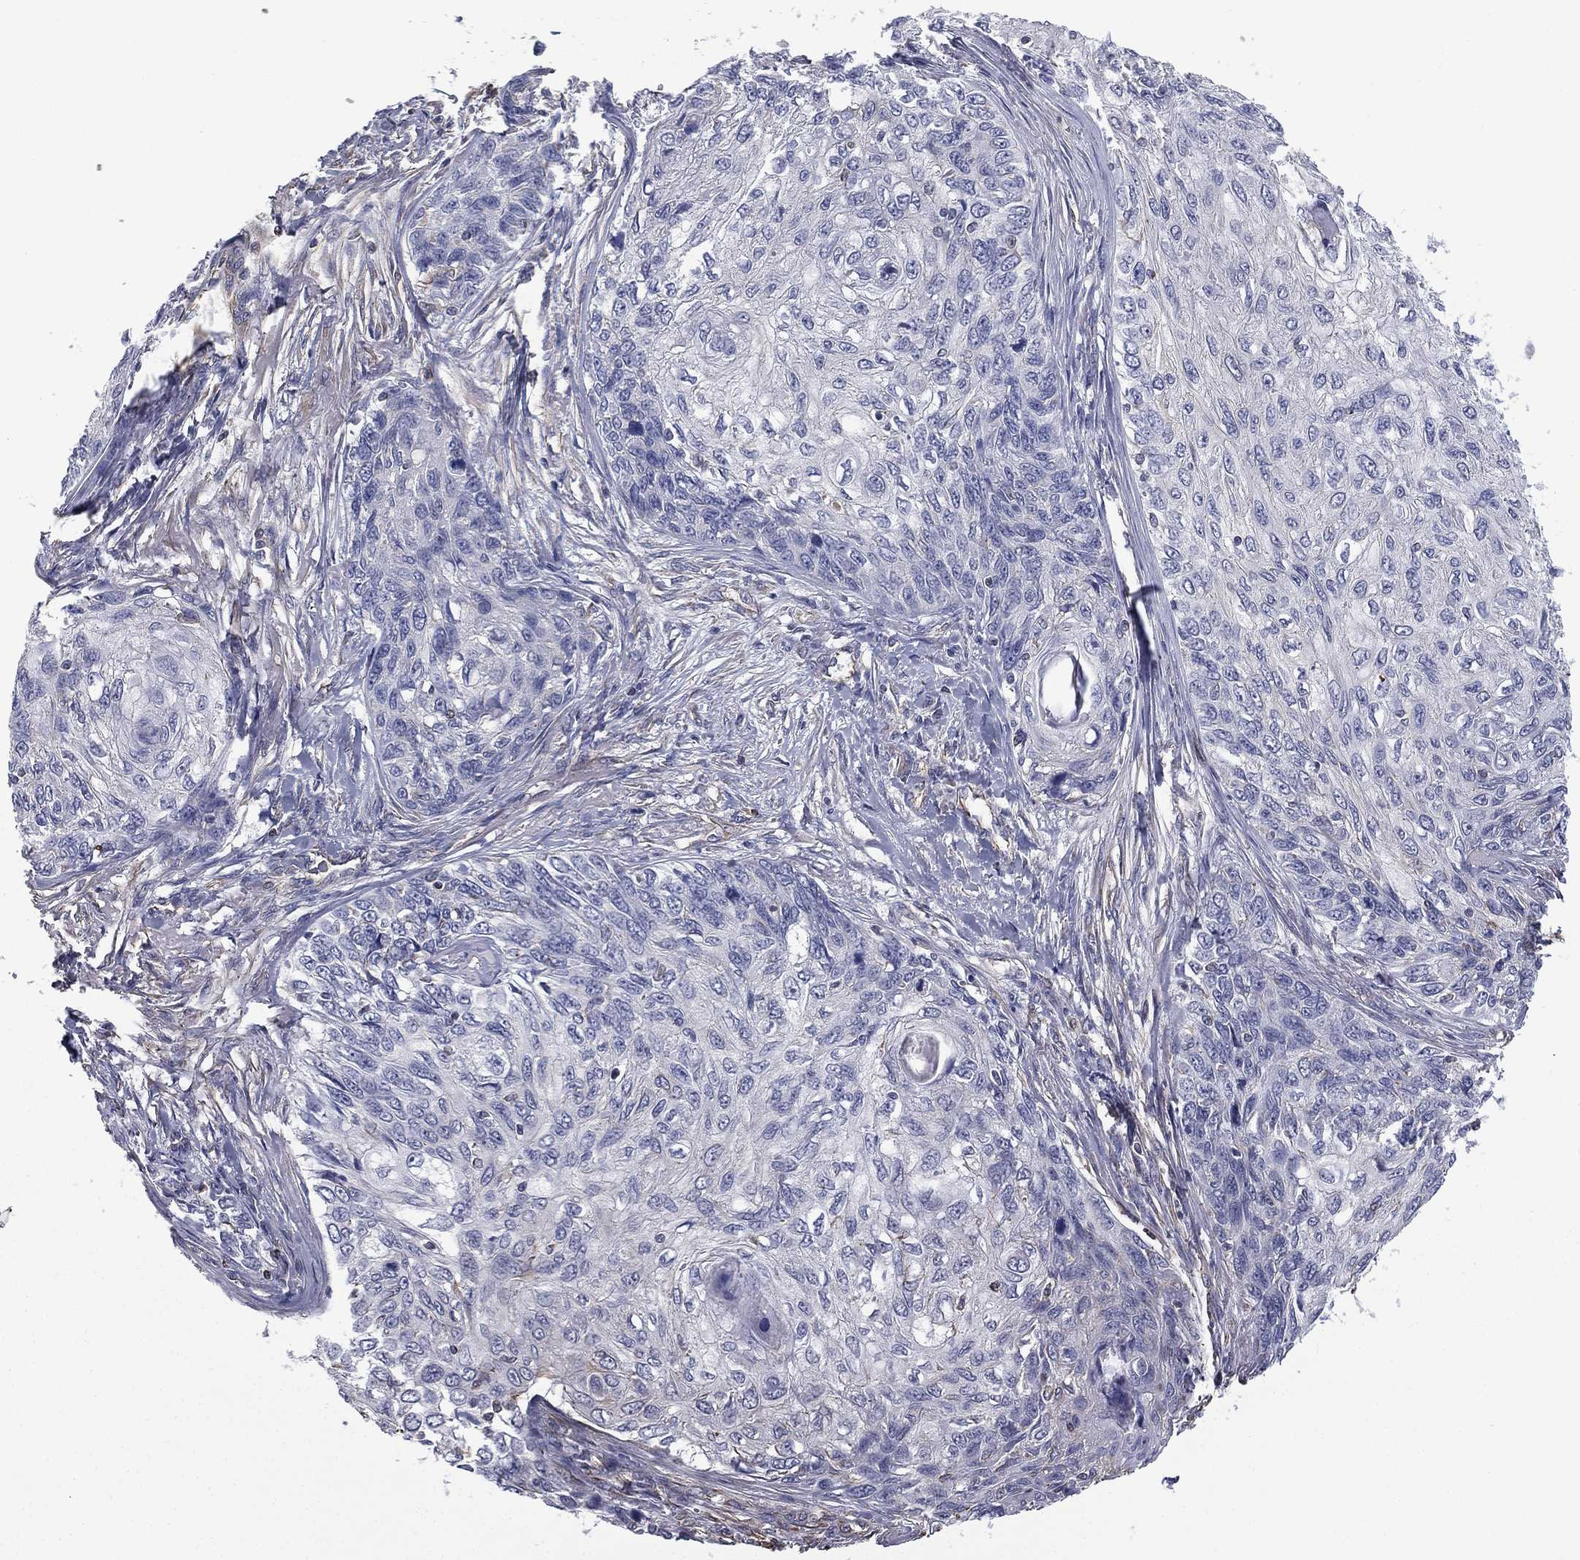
{"staining": {"intensity": "negative", "quantity": "none", "location": "none"}, "tissue": "skin cancer", "cell_type": "Tumor cells", "image_type": "cancer", "snomed": [{"axis": "morphology", "description": "Squamous cell carcinoma, NOS"}, {"axis": "topography", "description": "Skin"}], "caption": "Skin cancer stained for a protein using IHC displays no staining tumor cells.", "gene": "SCUBE1", "patient": {"sex": "male", "age": 92}}